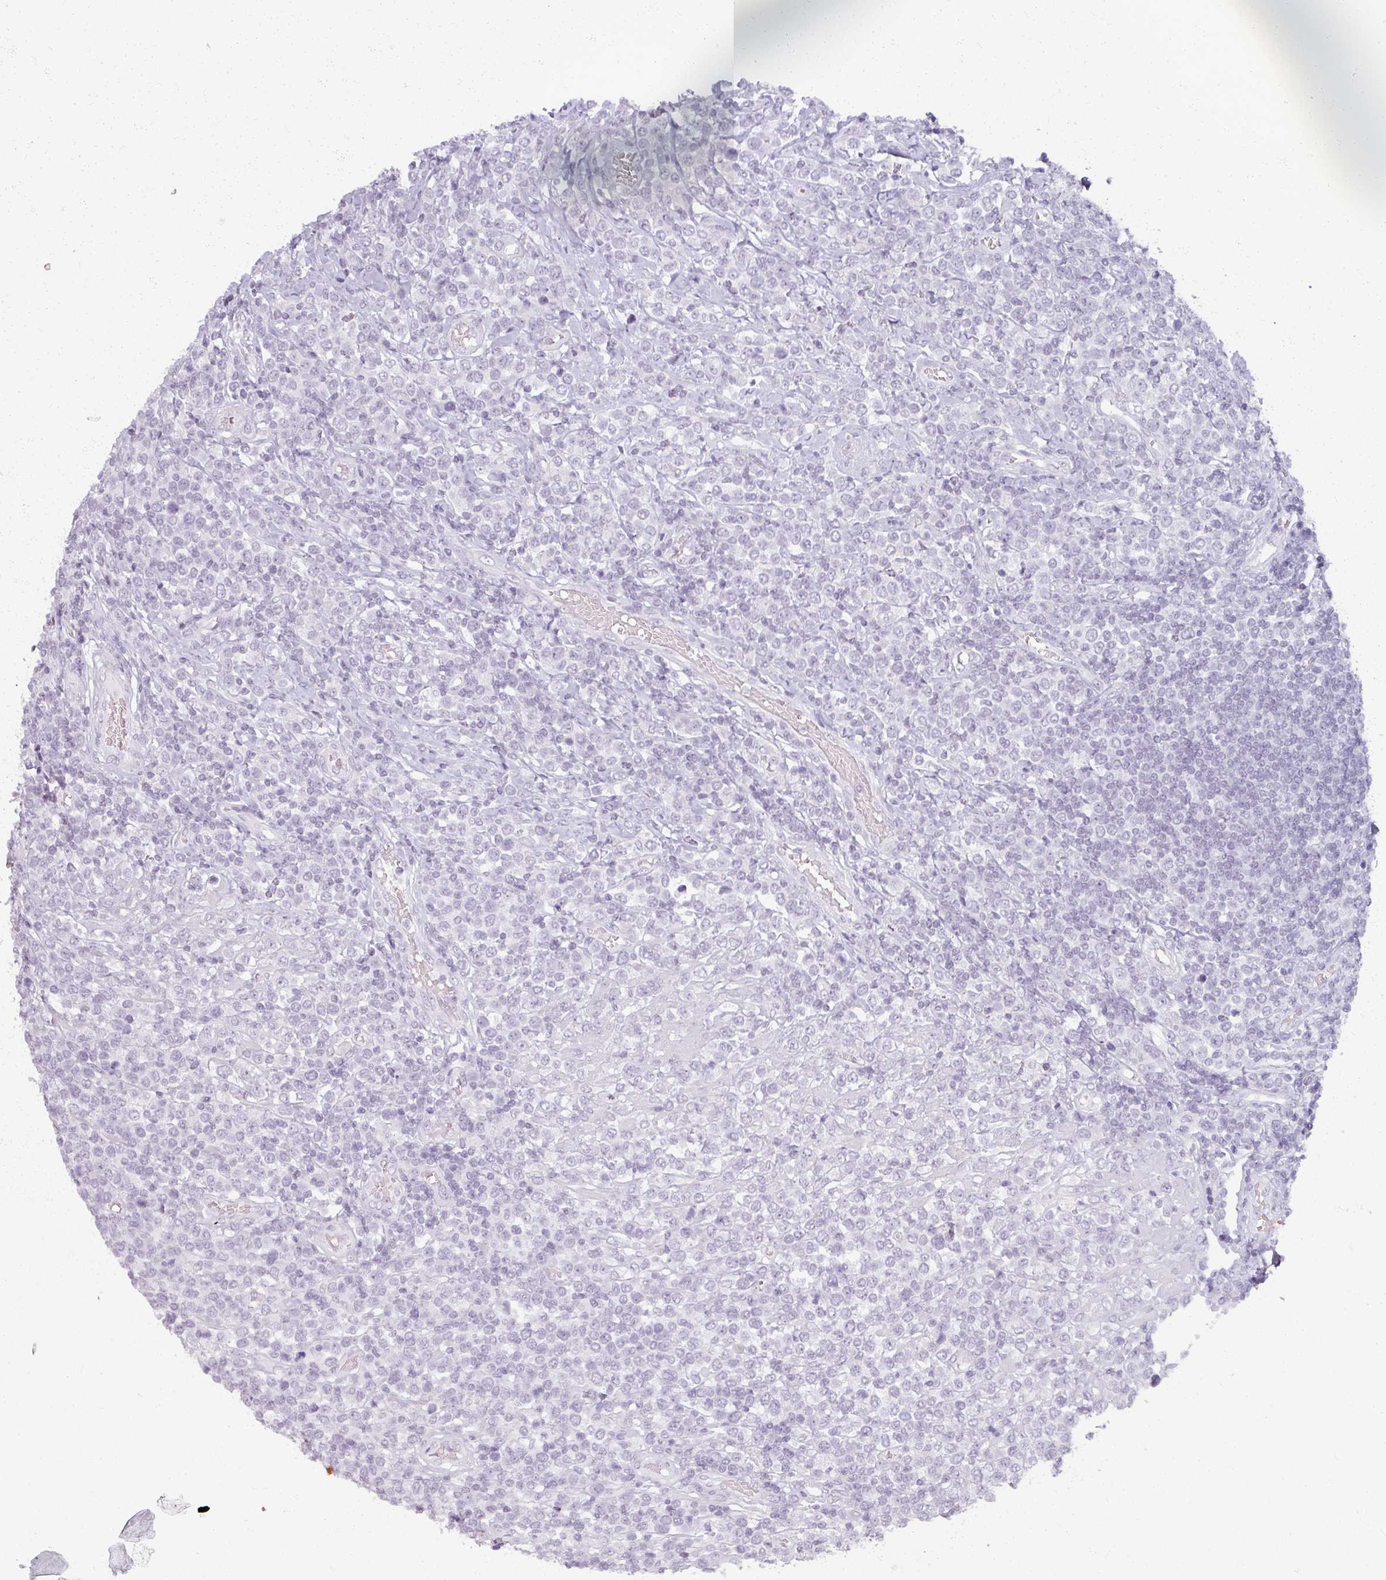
{"staining": {"intensity": "negative", "quantity": "none", "location": "none"}, "tissue": "lymphoma", "cell_type": "Tumor cells", "image_type": "cancer", "snomed": [{"axis": "morphology", "description": "Malignant lymphoma, non-Hodgkin's type, High grade"}, {"axis": "topography", "description": "Soft tissue"}], "caption": "Immunohistochemical staining of human malignant lymphoma, non-Hodgkin's type (high-grade) exhibits no significant staining in tumor cells.", "gene": "RFPL2", "patient": {"sex": "female", "age": 56}}